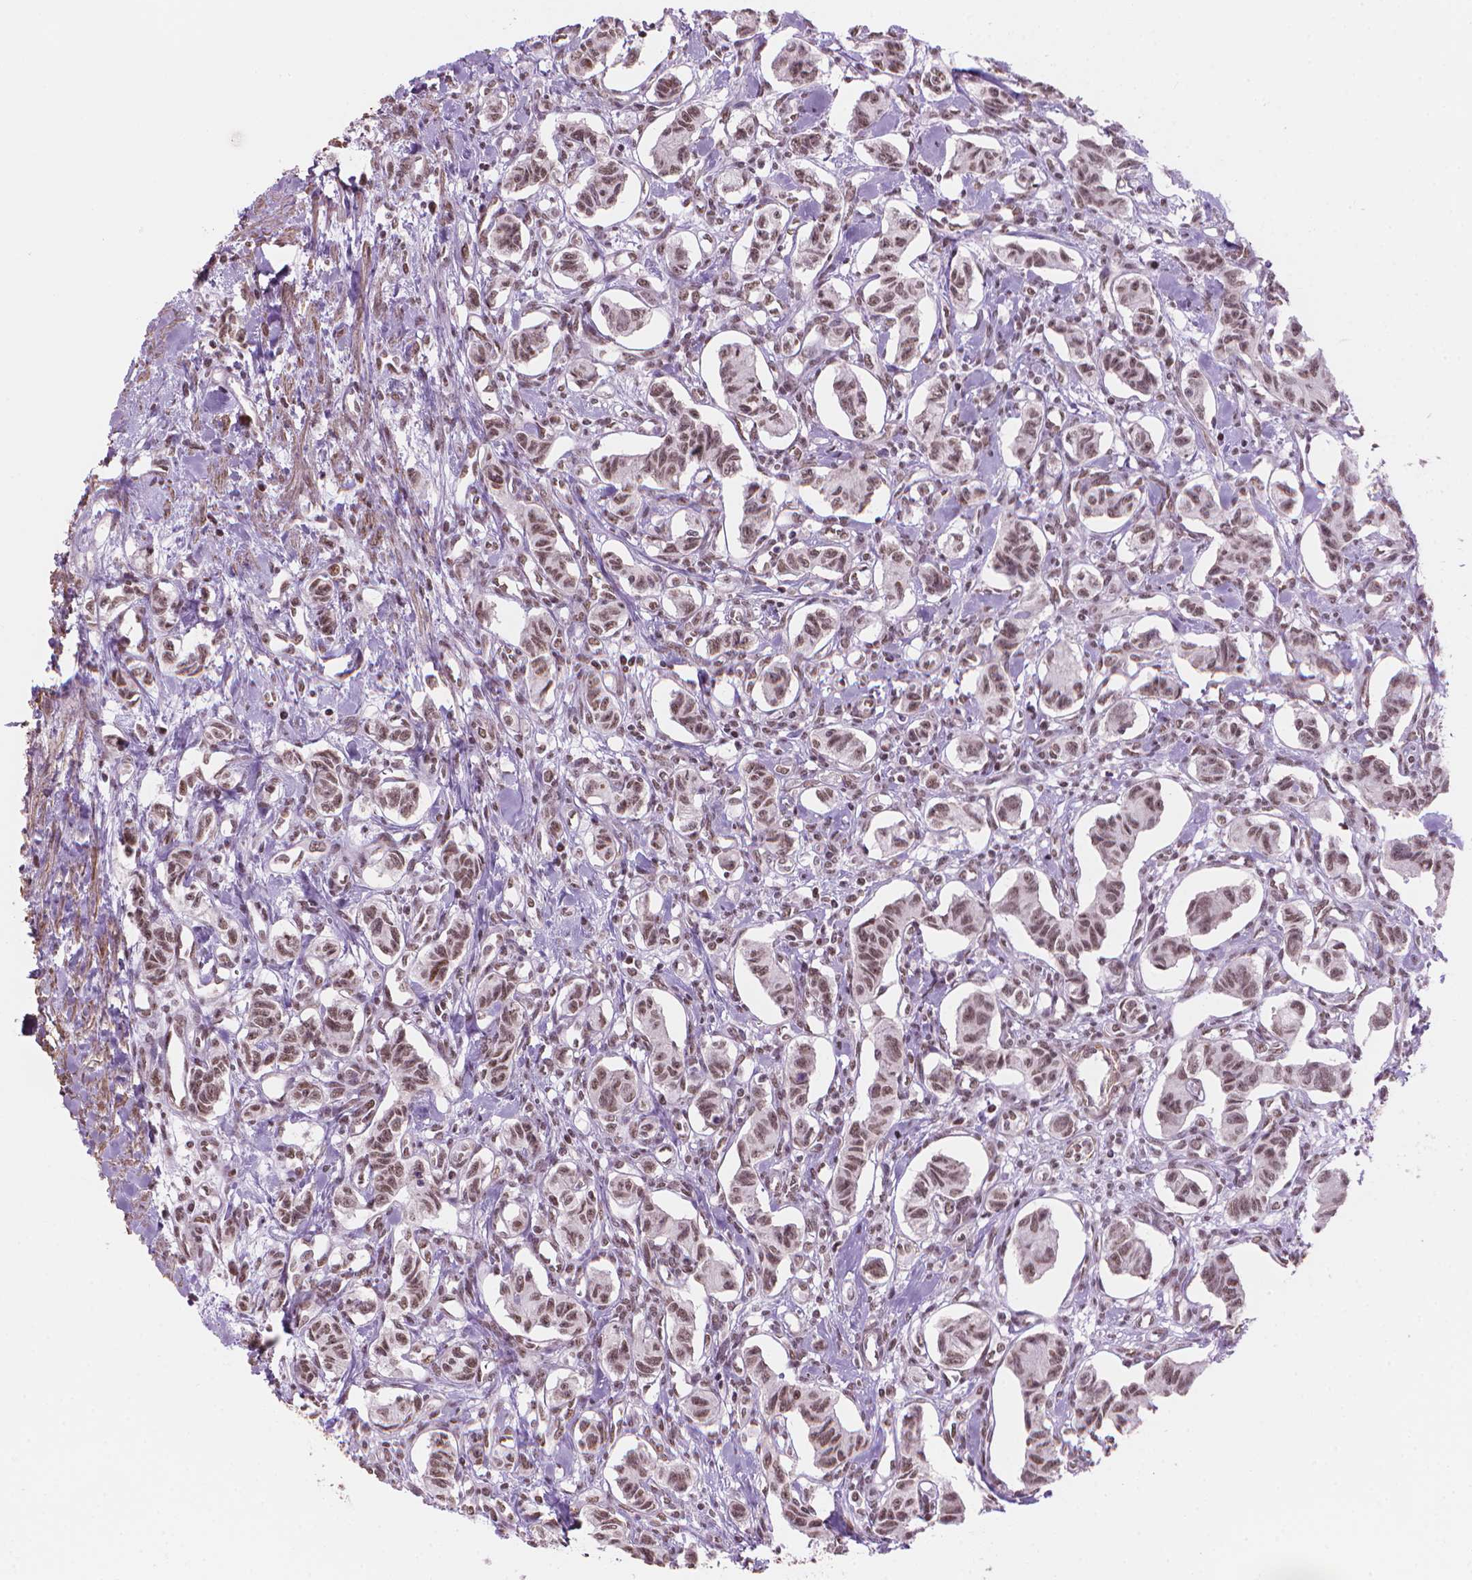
{"staining": {"intensity": "weak", "quantity": ">75%", "location": "nuclear"}, "tissue": "carcinoid", "cell_type": "Tumor cells", "image_type": "cancer", "snomed": [{"axis": "morphology", "description": "Carcinoid, malignant, NOS"}, {"axis": "topography", "description": "Kidney"}], "caption": "Brown immunohistochemical staining in carcinoid exhibits weak nuclear positivity in about >75% of tumor cells.", "gene": "HOXD4", "patient": {"sex": "female", "age": 41}}